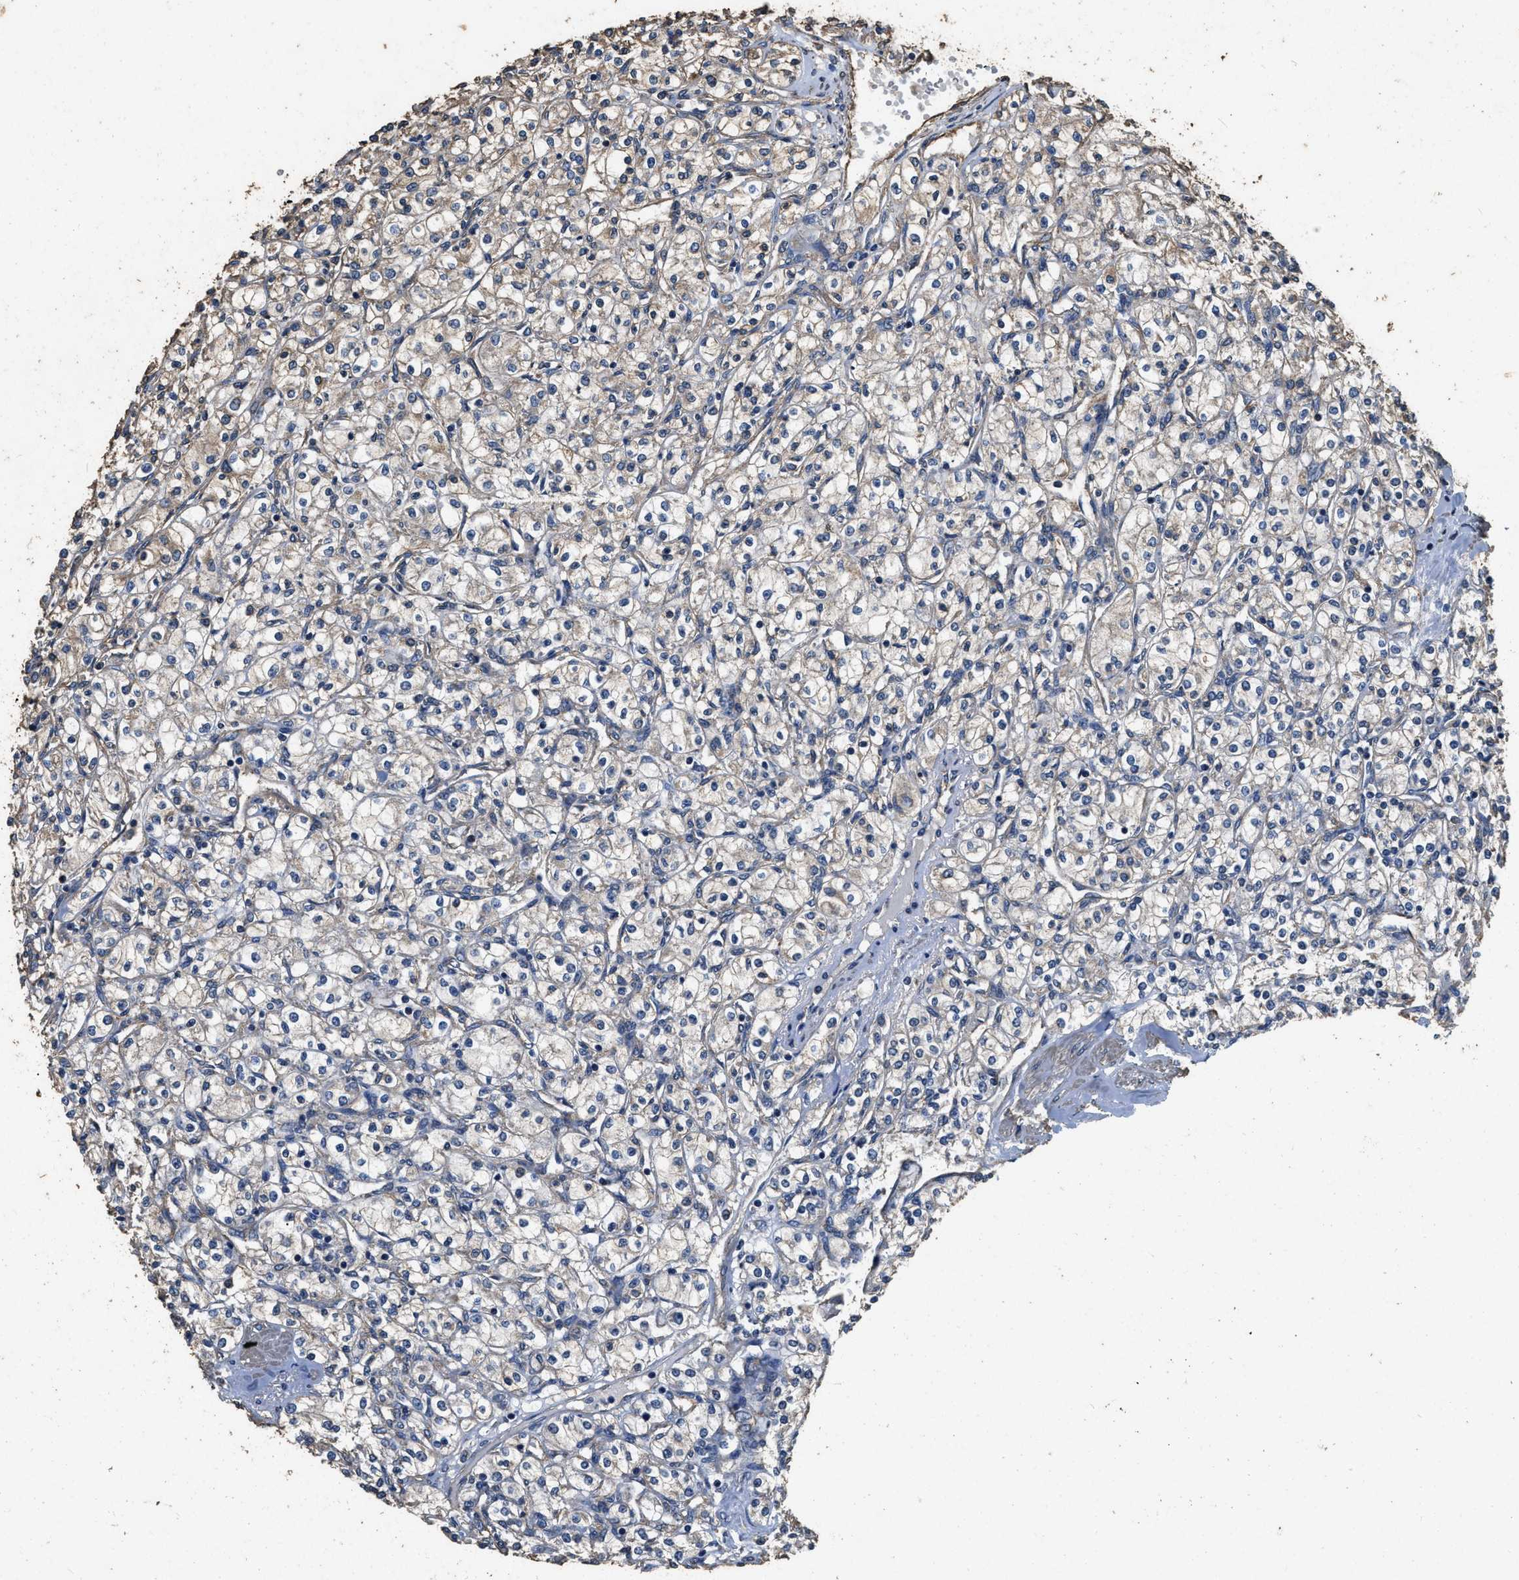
{"staining": {"intensity": "weak", "quantity": "<25%", "location": "cytoplasmic/membranous"}, "tissue": "renal cancer", "cell_type": "Tumor cells", "image_type": "cancer", "snomed": [{"axis": "morphology", "description": "Adenocarcinoma, NOS"}, {"axis": "topography", "description": "Kidney"}], "caption": "Immunohistochemical staining of human renal adenocarcinoma exhibits no significant expression in tumor cells. (DAB immunohistochemistry, high magnification).", "gene": "MIB1", "patient": {"sex": "male", "age": 77}}